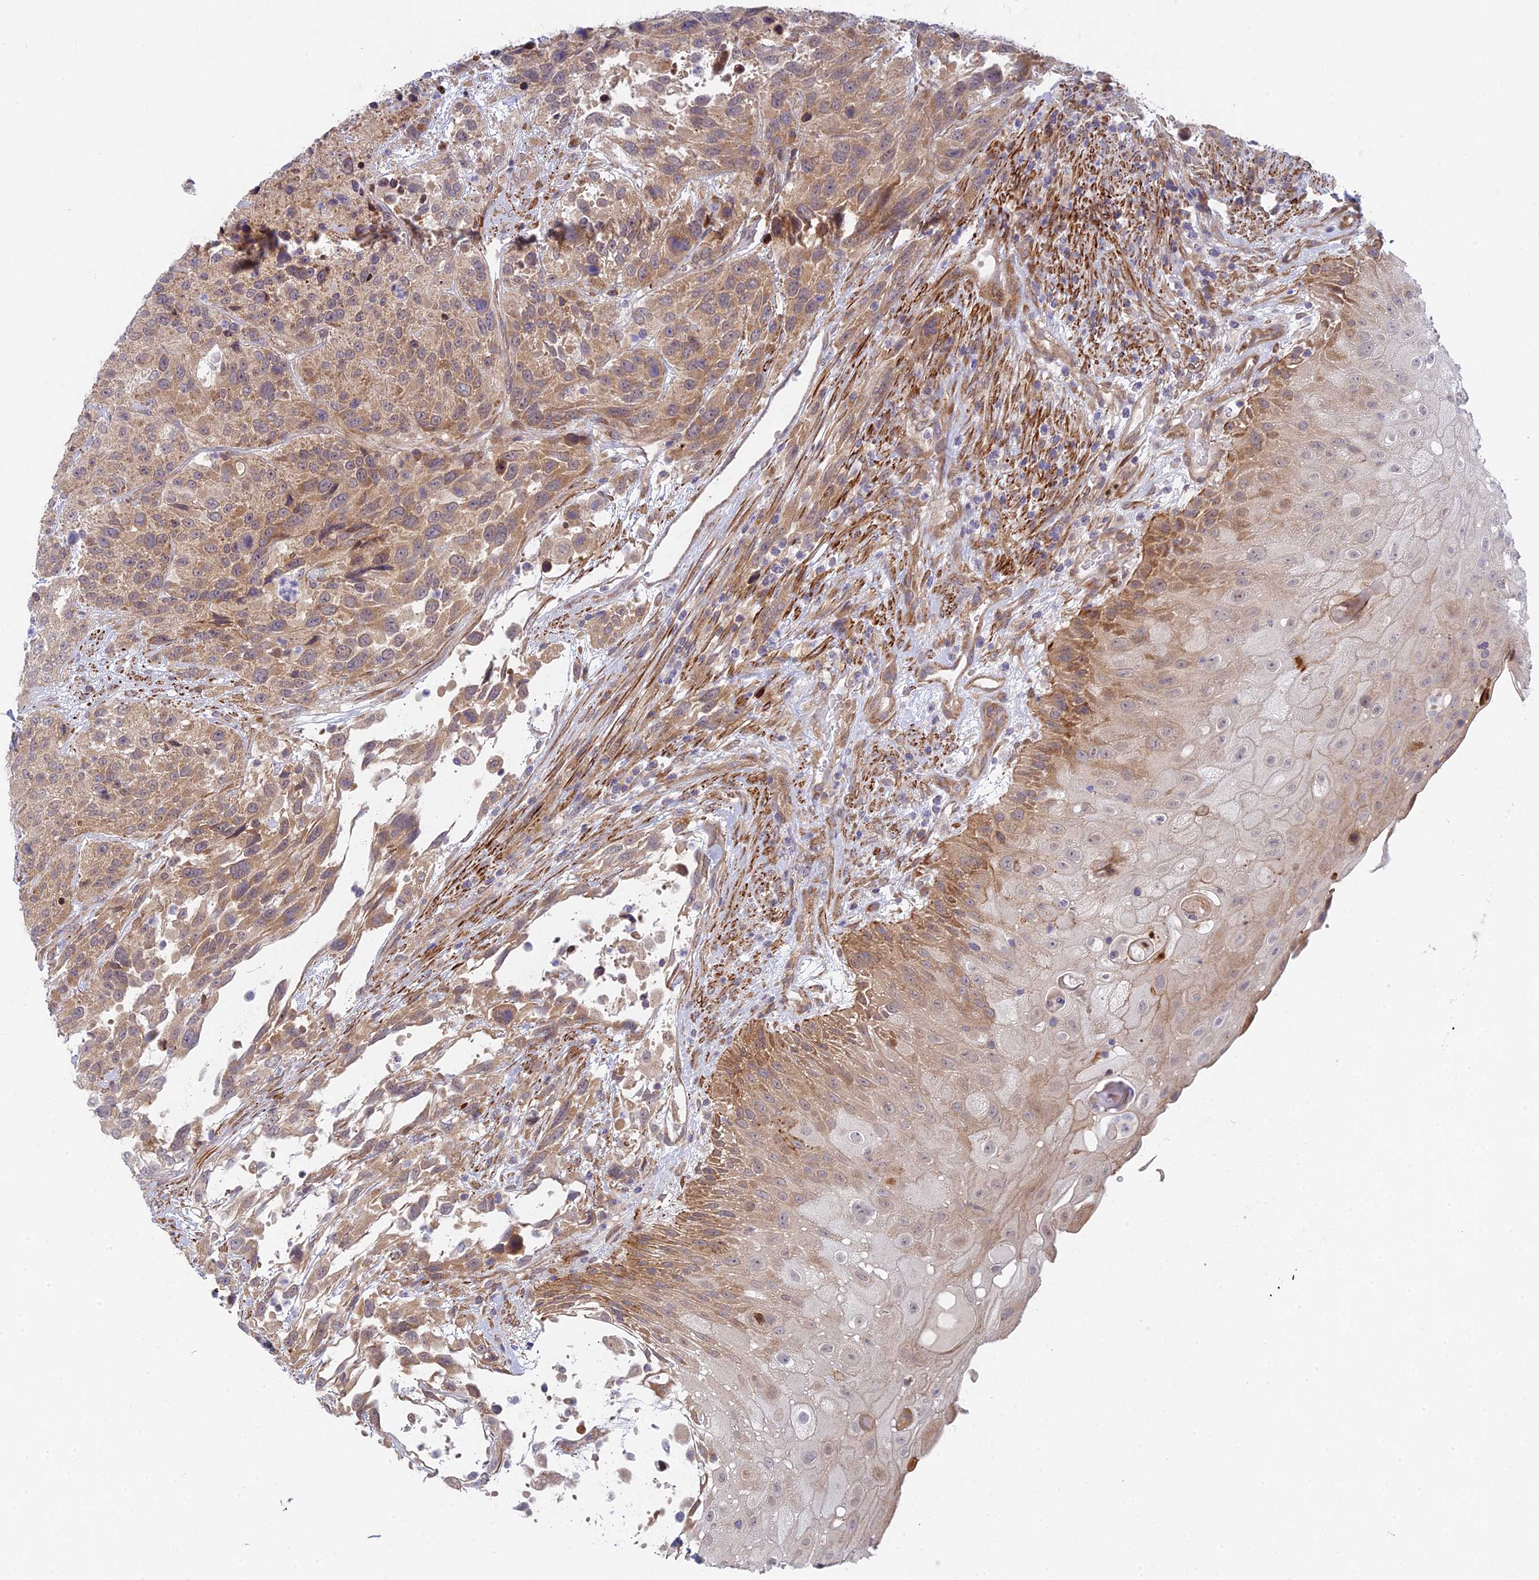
{"staining": {"intensity": "moderate", "quantity": ">75%", "location": "cytoplasmic/membranous"}, "tissue": "urothelial cancer", "cell_type": "Tumor cells", "image_type": "cancer", "snomed": [{"axis": "morphology", "description": "Urothelial carcinoma, High grade"}, {"axis": "topography", "description": "Urinary bladder"}], "caption": "Immunohistochemistry micrograph of human urothelial cancer stained for a protein (brown), which shows medium levels of moderate cytoplasmic/membranous staining in about >75% of tumor cells.", "gene": "INCA1", "patient": {"sex": "female", "age": 70}}